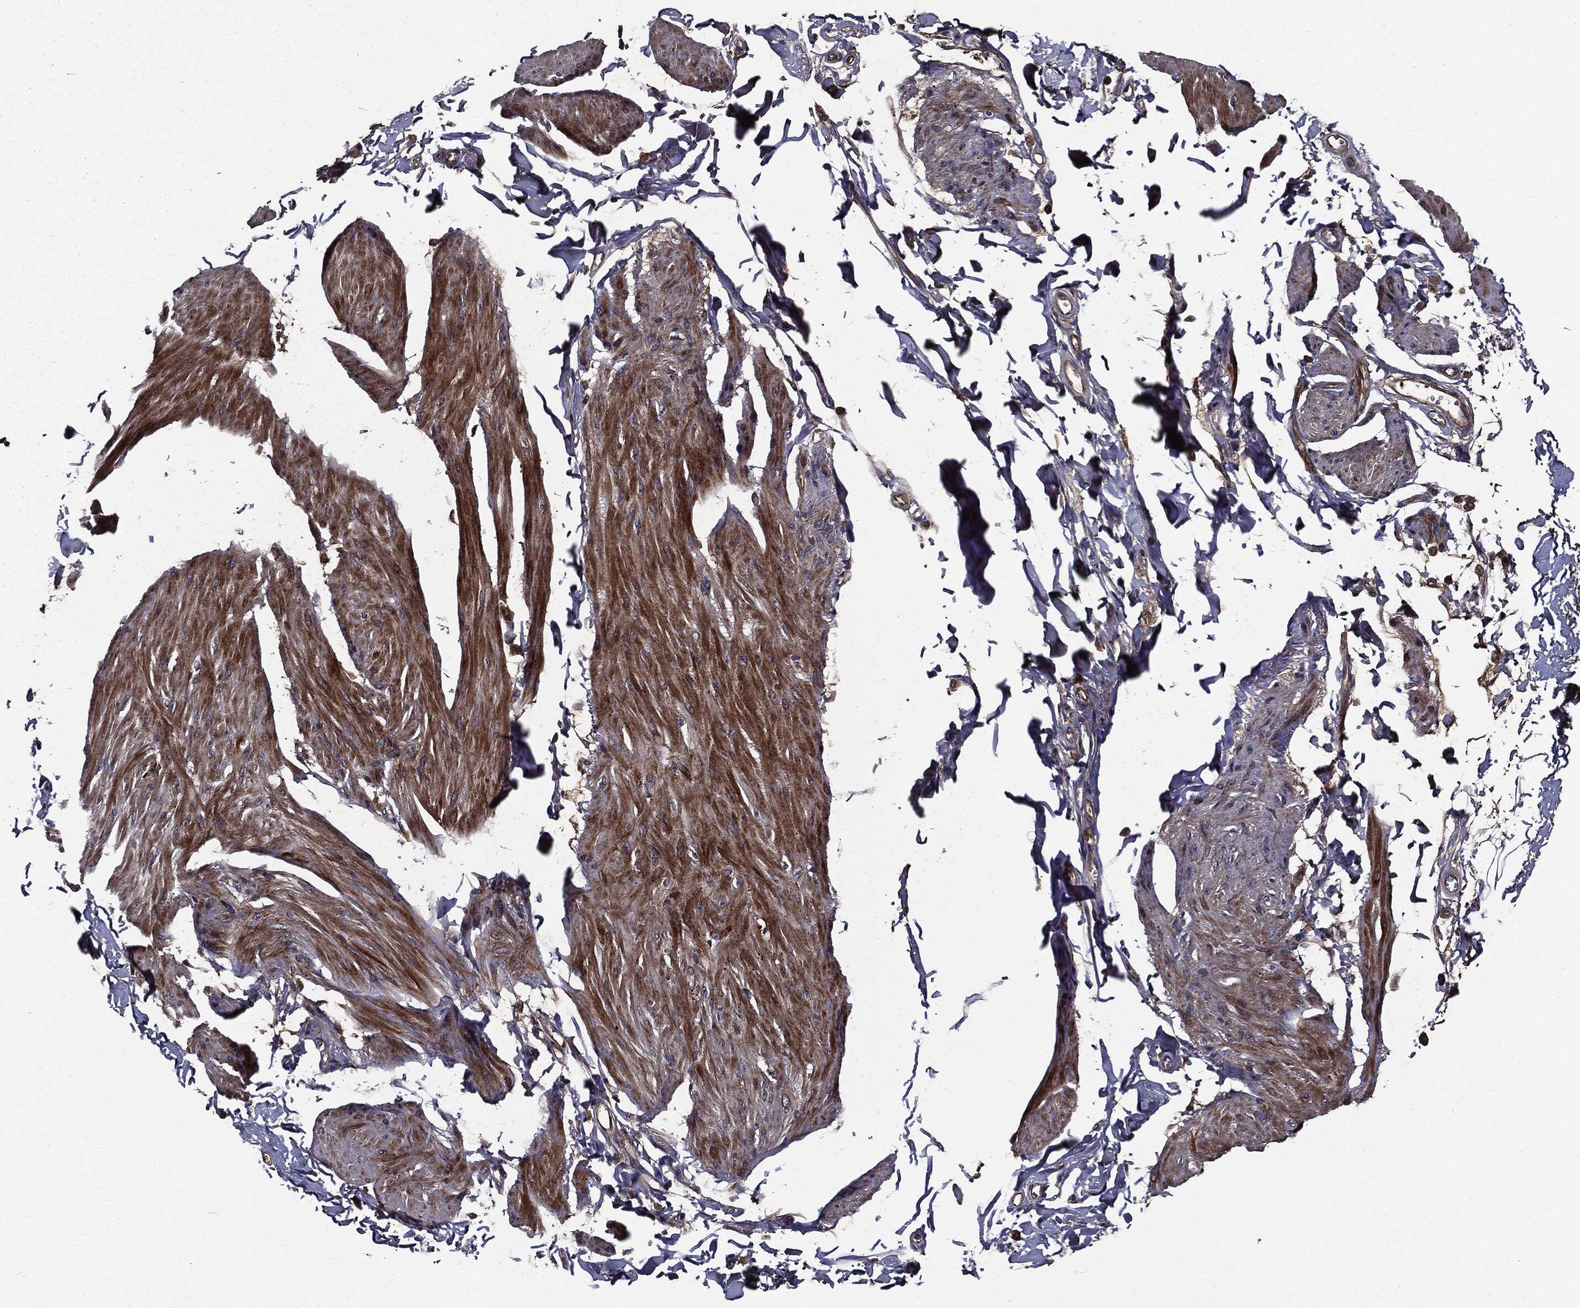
{"staining": {"intensity": "strong", "quantity": "25%-75%", "location": "cytoplasmic/membranous"}, "tissue": "smooth muscle", "cell_type": "Smooth muscle cells", "image_type": "normal", "snomed": [{"axis": "morphology", "description": "Normal tissue, NOS"}, {"axis": "topography", "description": "Adipose tissue"}, {"axis": "topography", "description": "Smooth muscle"}, {"axis": "topography", "description": "Peripheral nerve tissue"}], "caption": "An immunohistochemistry micrograph of unremarkable tissue is shown. Protein staining in brown highlights strong cytoplasmic/membranous positivity in smooth muscle within smooth muscle cells.", "gene": "HTT", "patient": {"sex": "male", "age": 83}}